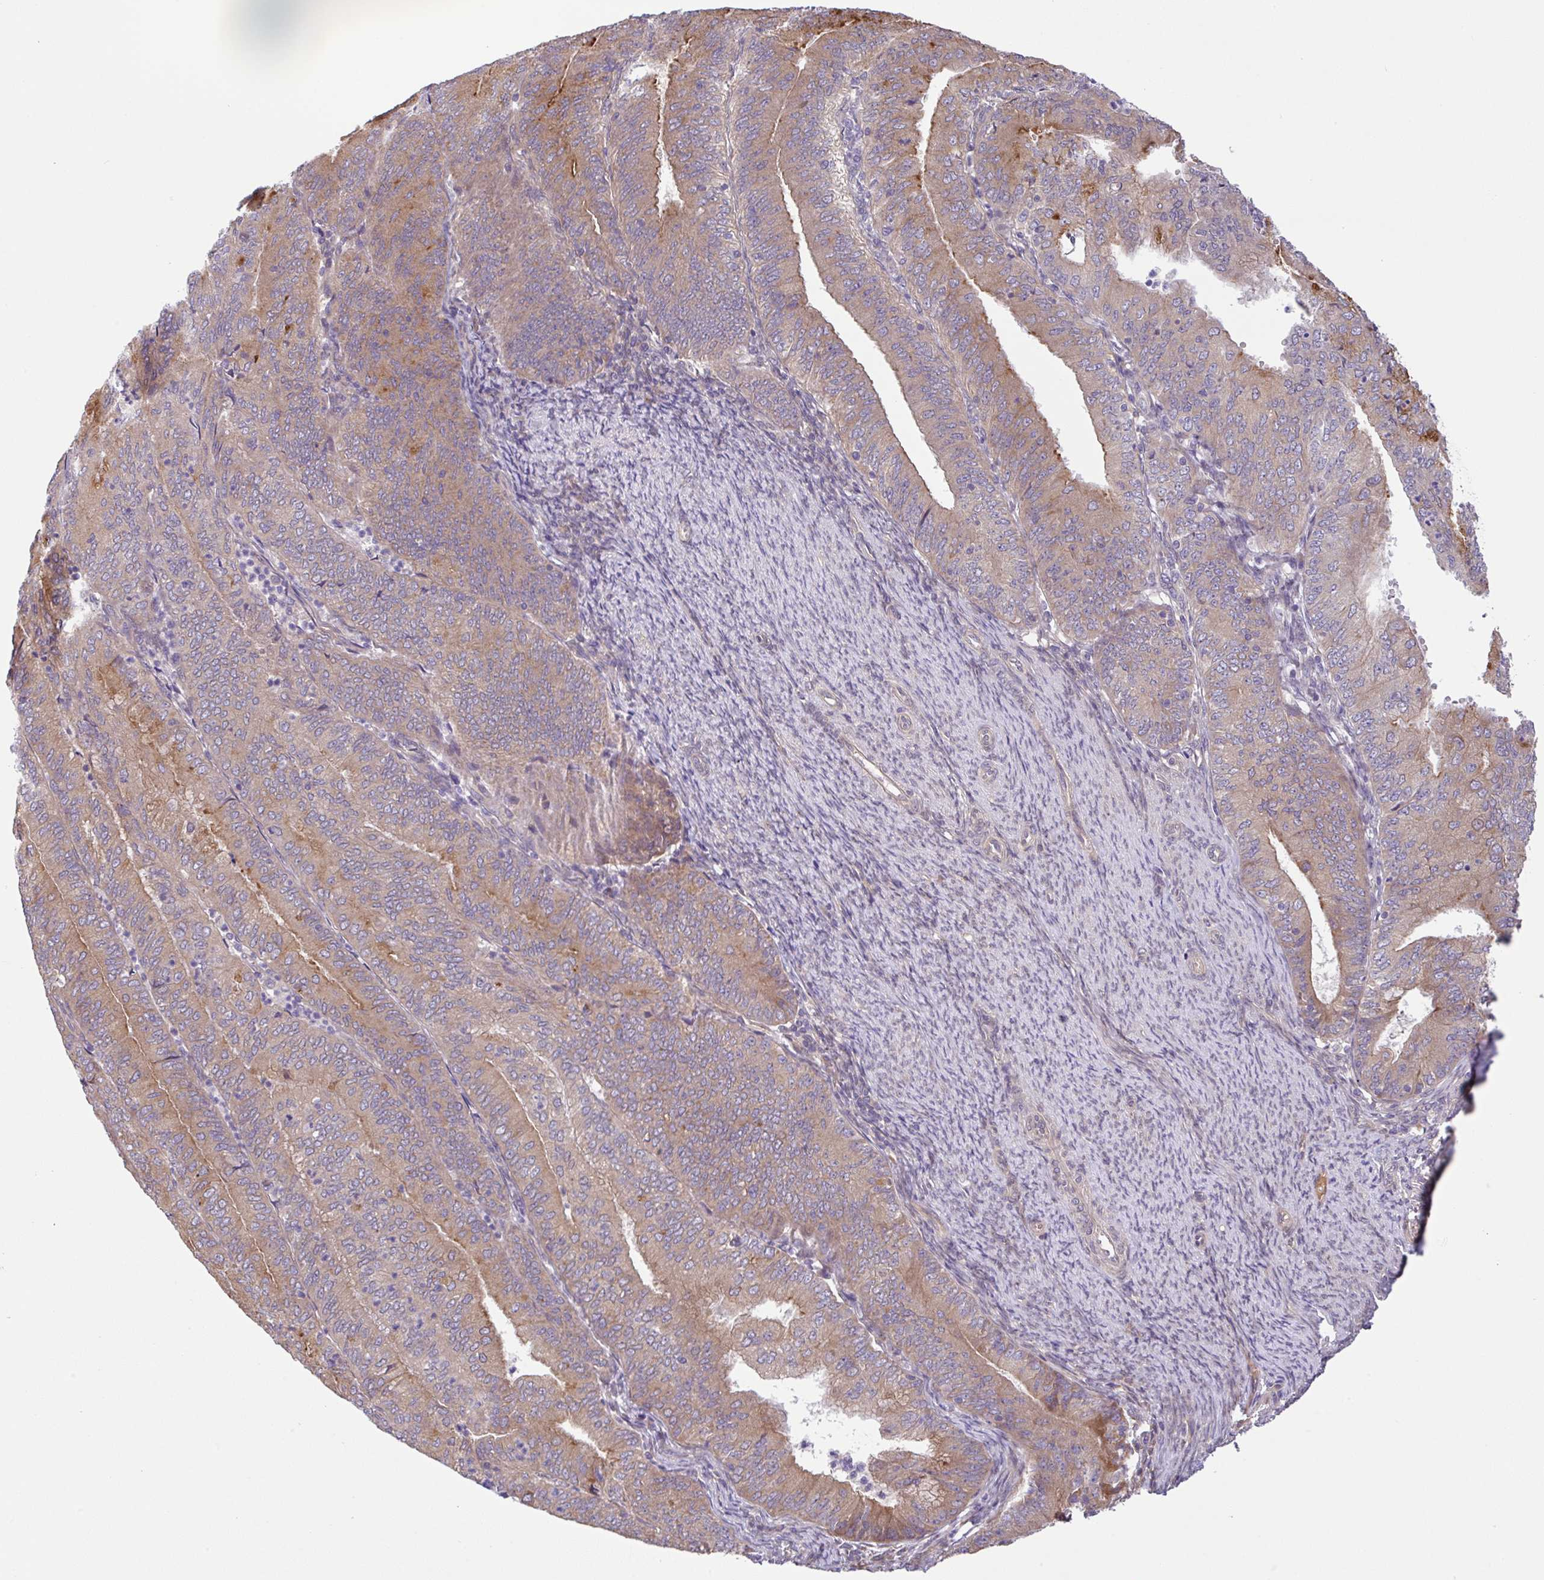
{"staining": {"intensity": "moderate", "quantity": "25%-75%", "location": "cytoplasmic/membranous"}, "tissue": "endometrial cancer", "cell_type": "Tumor cells", "image_type": "cancer", "snomed": [{"axis": "morphology", "description": "Adenocarcinoma, NOS"}, {"axis": "topography", "description": "Endometrium"}], "caption": "Protein expression analysis of human adenocarcinoma (endometrial) reveals moderate cytoplasmic/membranous staining in about 25%-75% of tumor cells.", "gene": "UBE4A", "patient": {"sex": "female", "age": 57}}